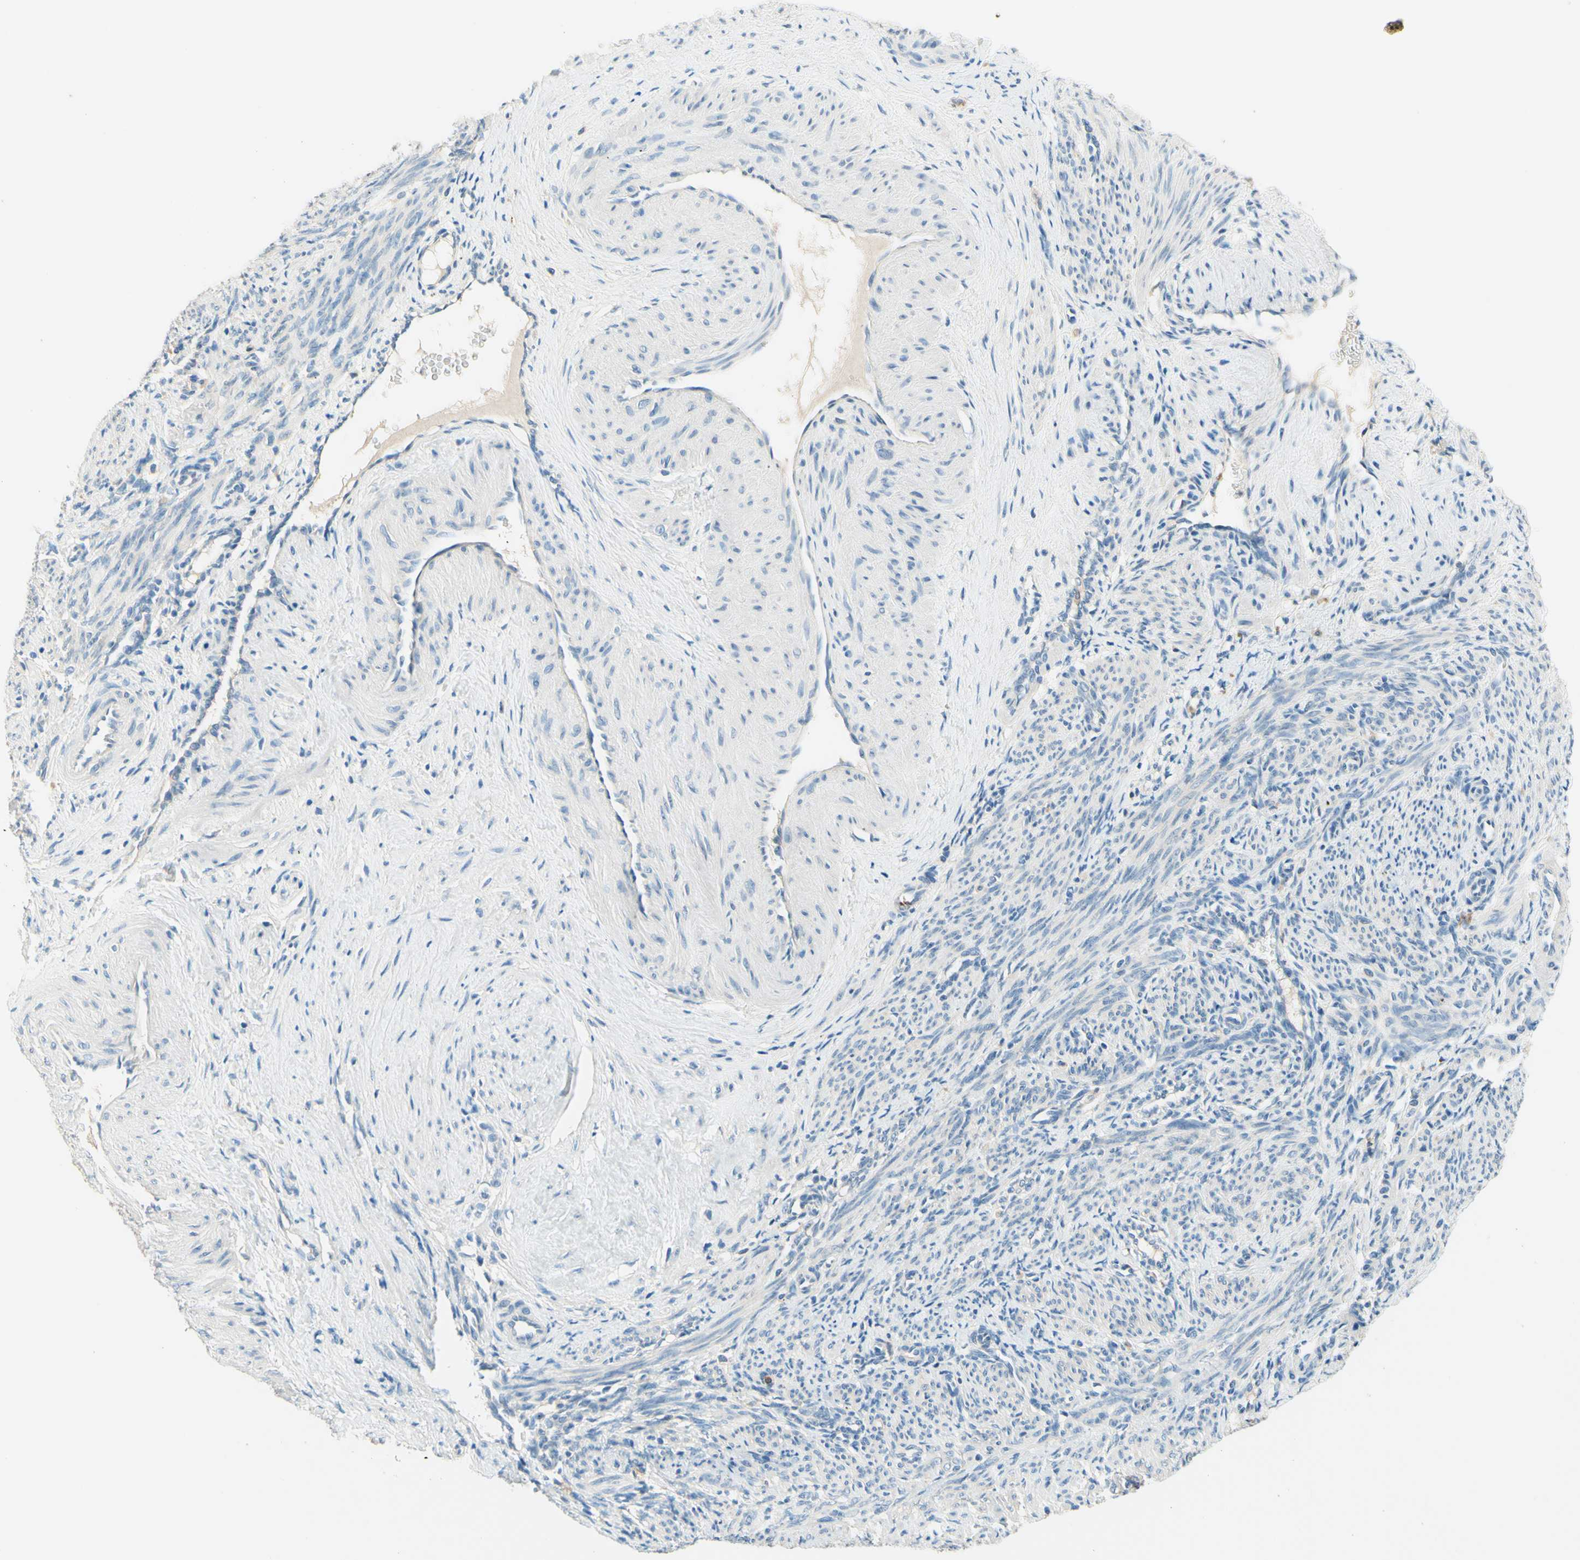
{"staining": {"intensity": "negative", "quantity": "none", "location": "none"}, "tissue": "smooth muscle", "cell_type": "Smooth muscle cells", "image_type": "normal", "snomed": [{"axis": "morphology", "description": "Normal tissue, NOS"}, {"axis": "topography", "description": "Endometrium"}], "caption": "A micrograph of smooth muscle stained for a protein displays no brown staining in smooth muscle cells. (Stains: DAB immunohistochemistry with hematoxylin counter stain, Microscopy: brightfield microscopy at high magnification).", "gene": "SIGLEC9", "patient": {"sex": "female", "age": 33}}